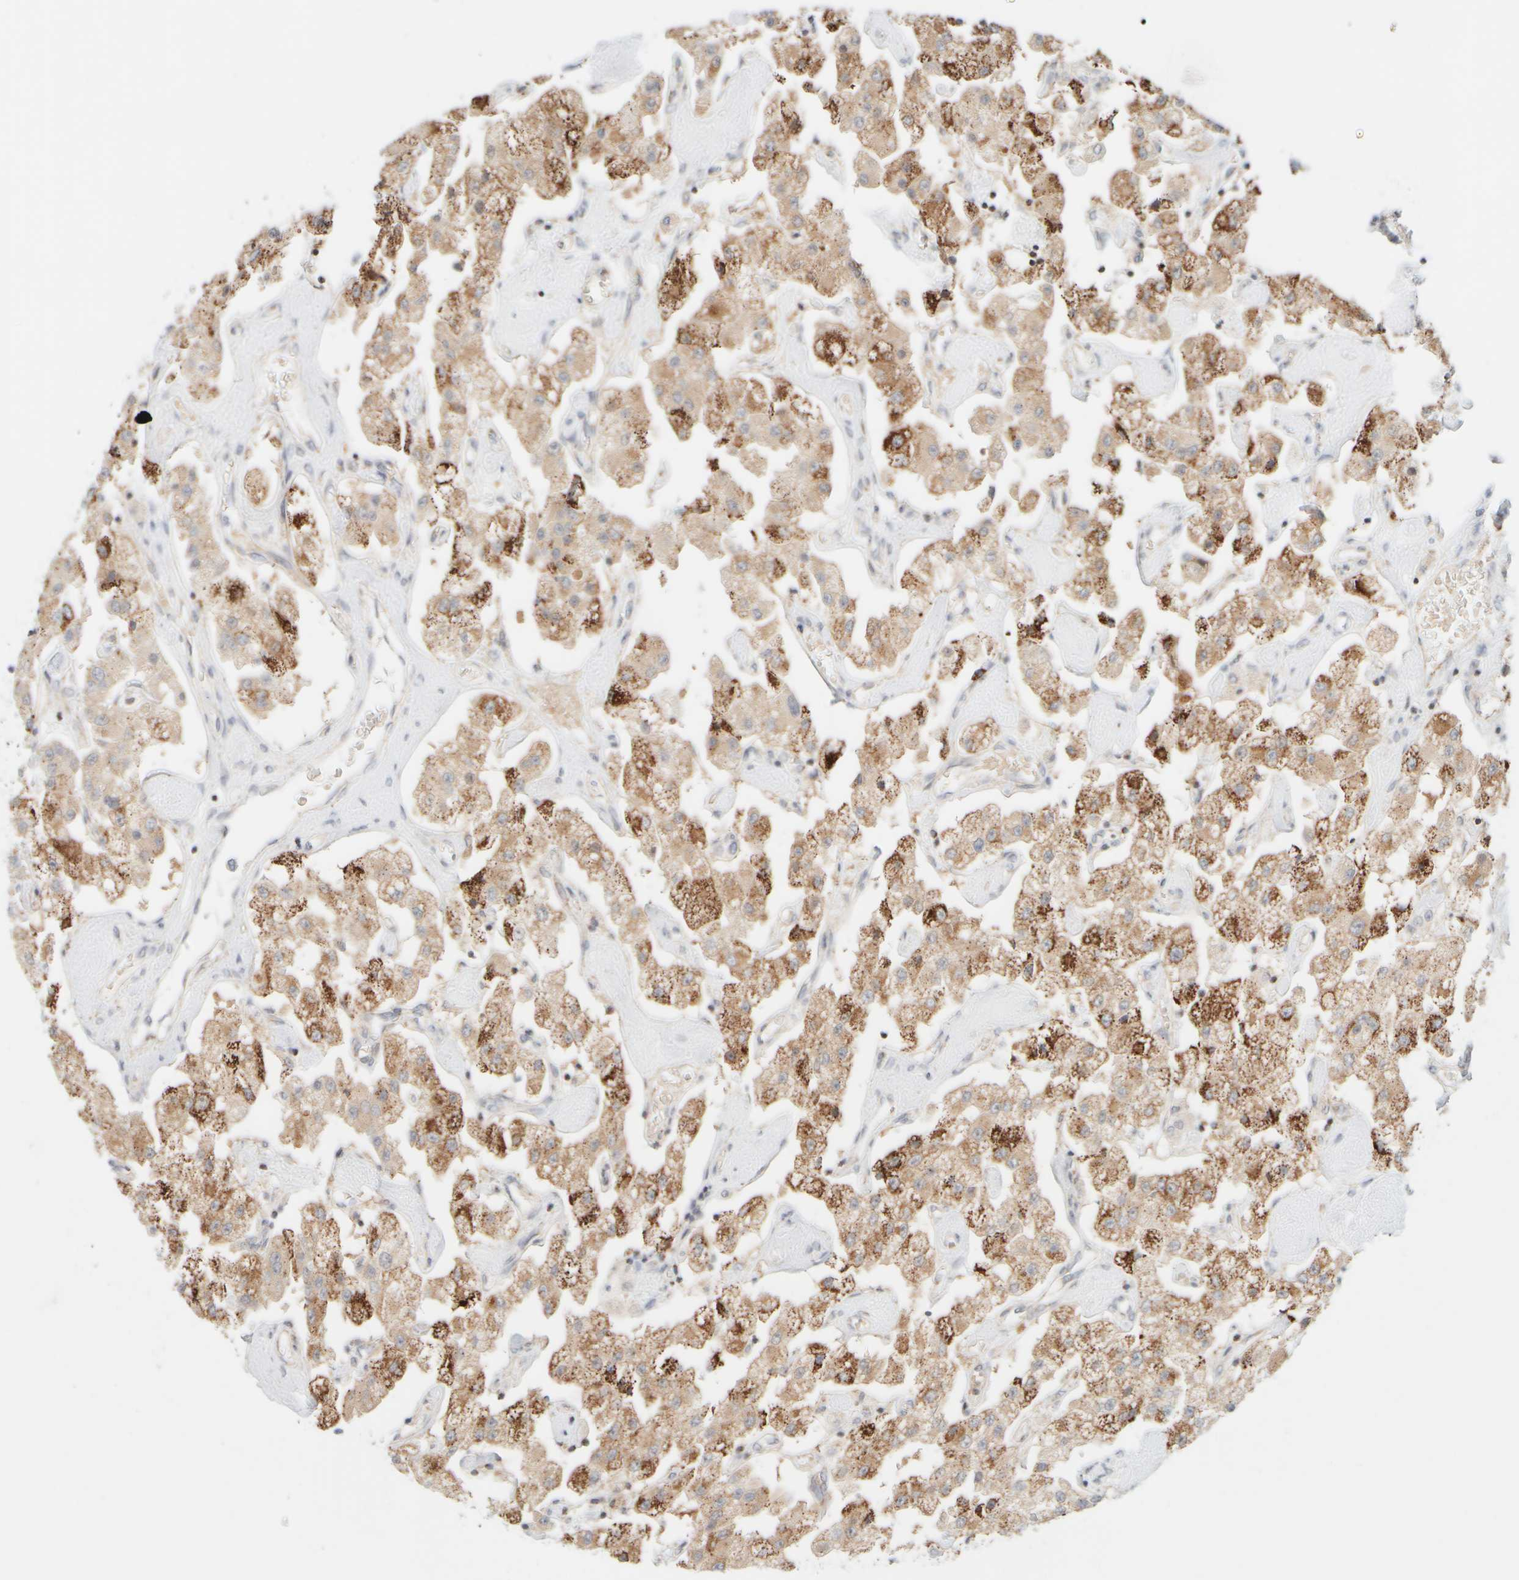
{"staining": {"intensity": "moderate", "quantity": ">75%", "location": "cytoplasmic/membranous"}, "tissue": "carcinoid", "cell_type": "Tumor cells", "image_type": "cancer", "snomed": [{"axis": "morphology", "description": "Carcinoid, malignant, NOS"}, {"axis": "topography", "description": "Pancreas"}], "caption": "A brown stain labels moderate cytoplasmic/membranous expression of a protein in human carcinoid tumor cells. (DAB (3,3'-diaminobenzidine) IHC with brightfield microscopy, high magnification).", "gene": "PPM1K", "patient": {"sex": "male", "age": 41}}